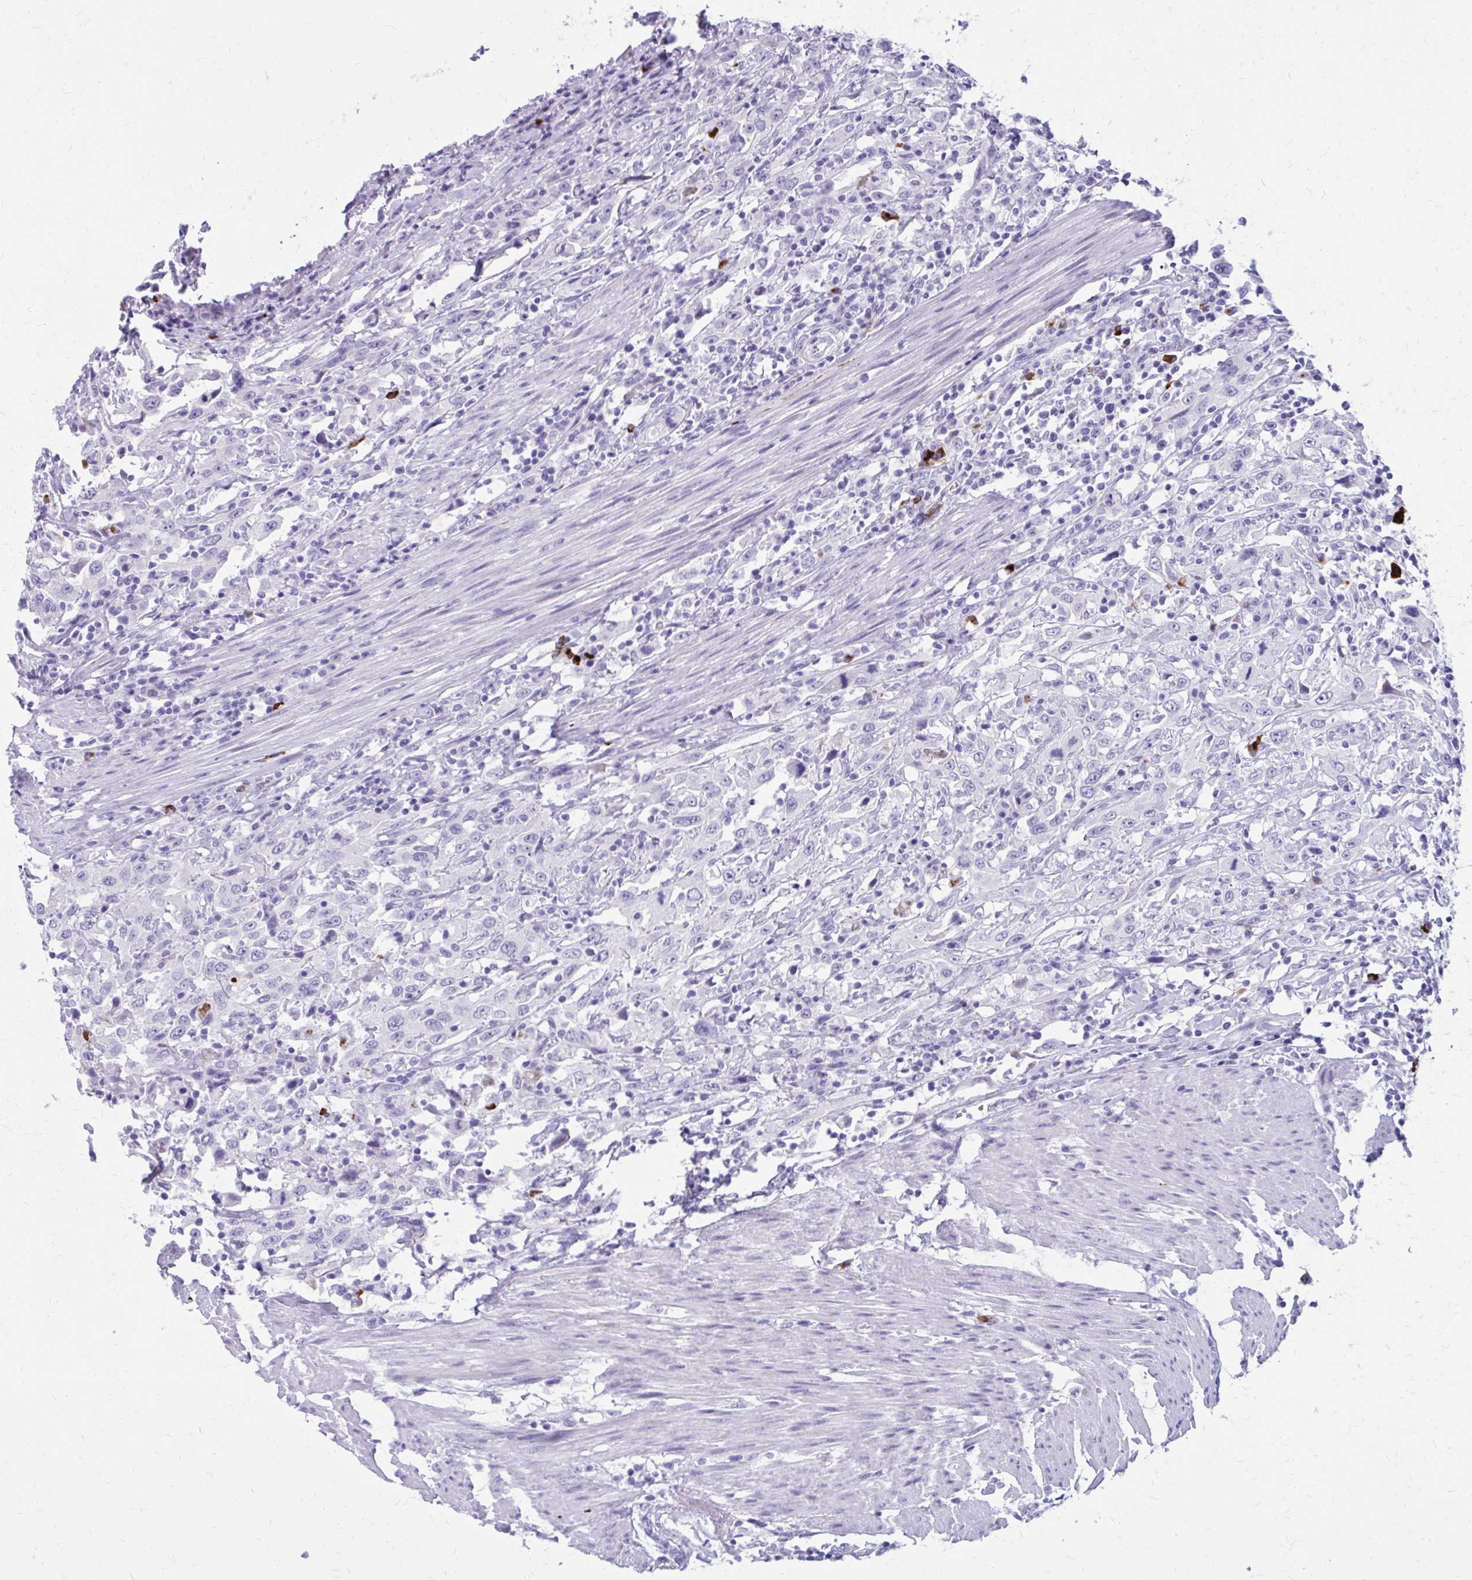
{"staining": {"intensity": "negative", "quantity": "none", "location": "none"}, "tissue": "urothelial cancer", "cell_type": "Tumor cells", "image_type": "cancer", "snomed": [{"axis": "morphology", "description": "Urothelial carcinoma, High grade"}, {"axis": "topography", "description": "Urinary bladder"}], "caption": "Tumor cells show no significant protein staining in urothelial cancer.", "gene": "SATL1", "patient": {"sex": "male", "age": 61}}